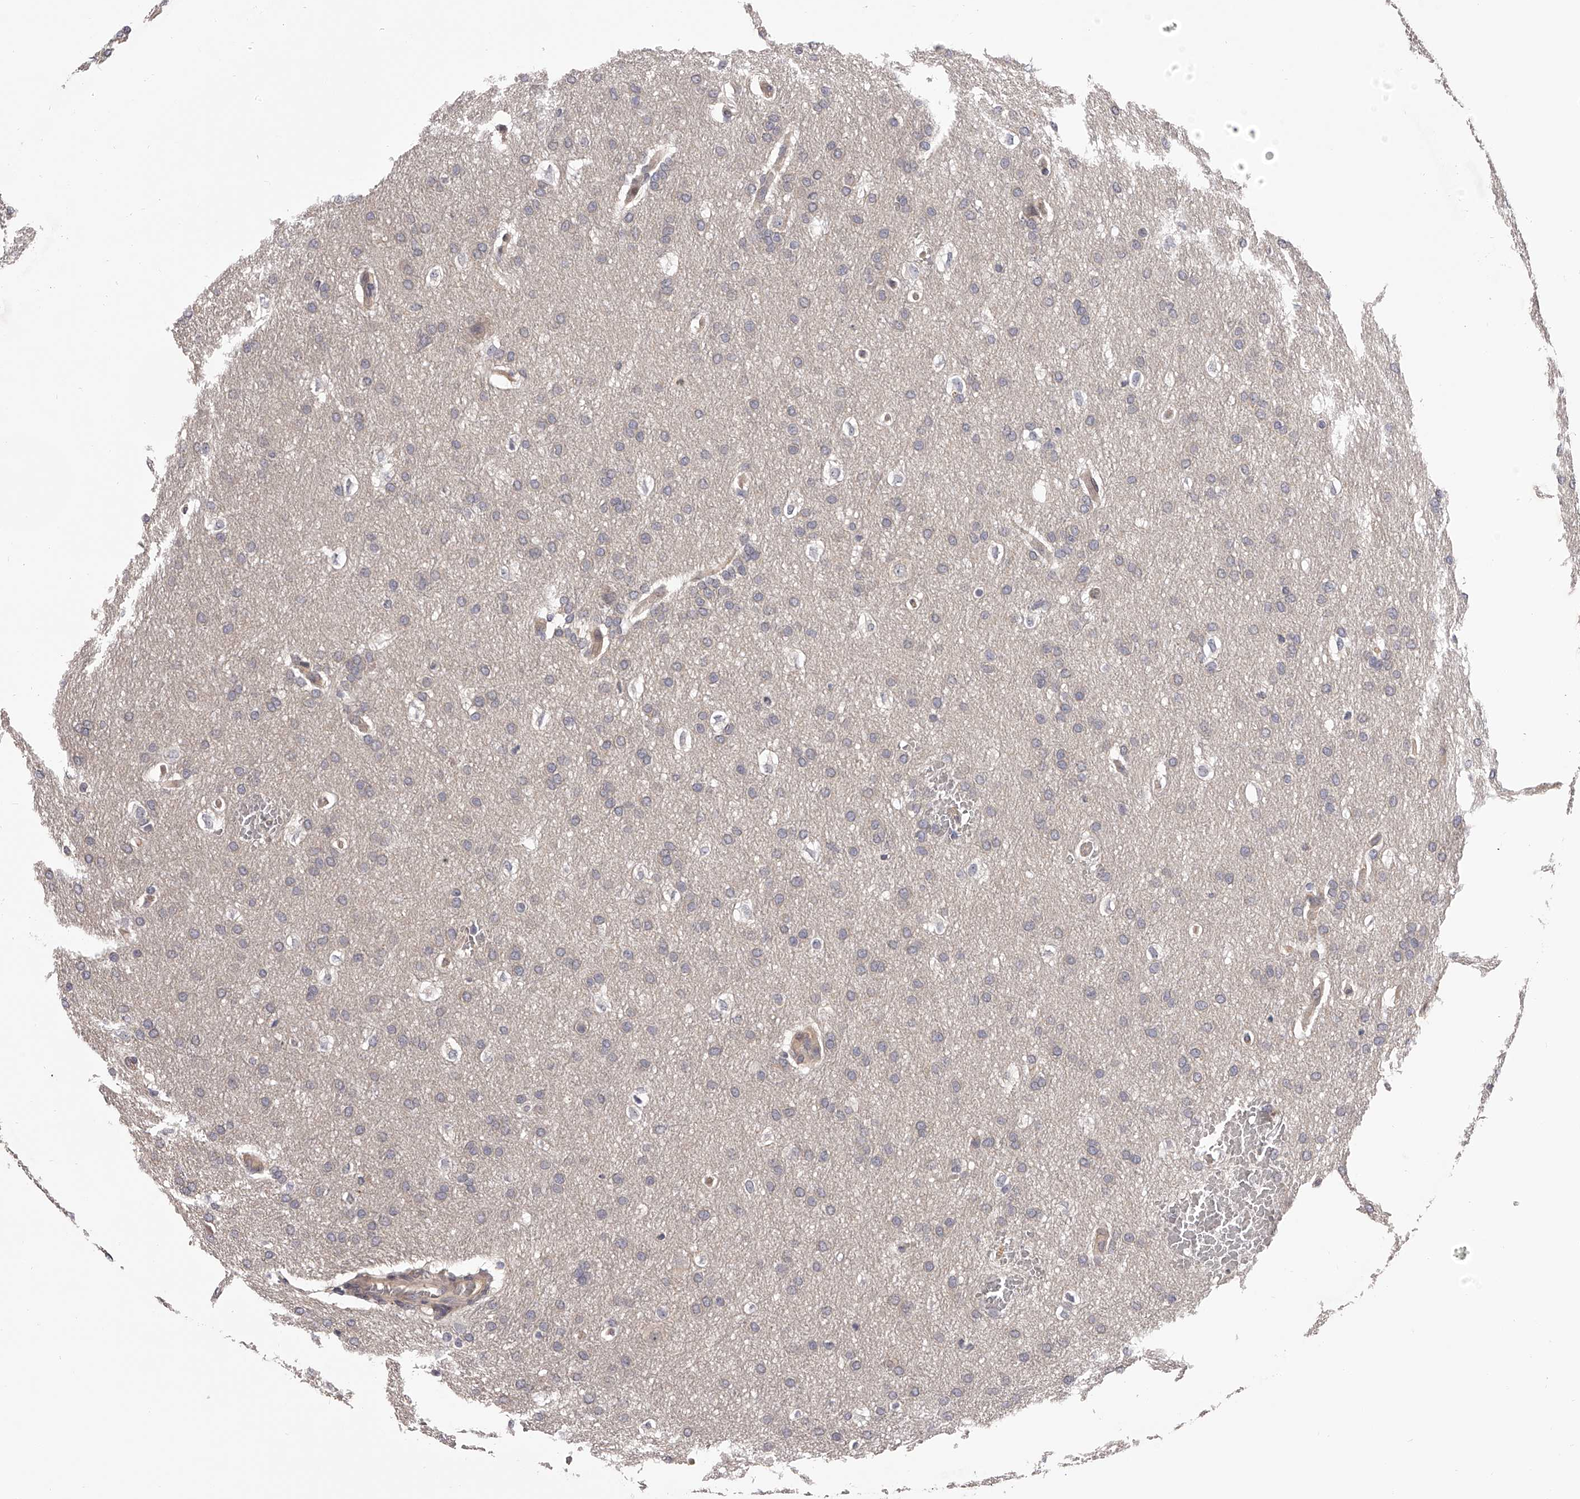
{"staining": {"intensity": "negative", "quantity": "none", "location": "none"}, "tissue": "glioma", "cell_type": "Tumor cells", "image_type": "cancer", "snomed": [{"axis": "morphology", "description": "Glioma, malignant, Low grade"}, {"axis": "topography", "description": "Brain"}], "caption": "This is an immunohistochemistry (IHC) image of malignant low-grade glioma. There is no positivity in tumor cells.", "gene": "PFDN2", "patient": {"sex": "female", "age": 37}}